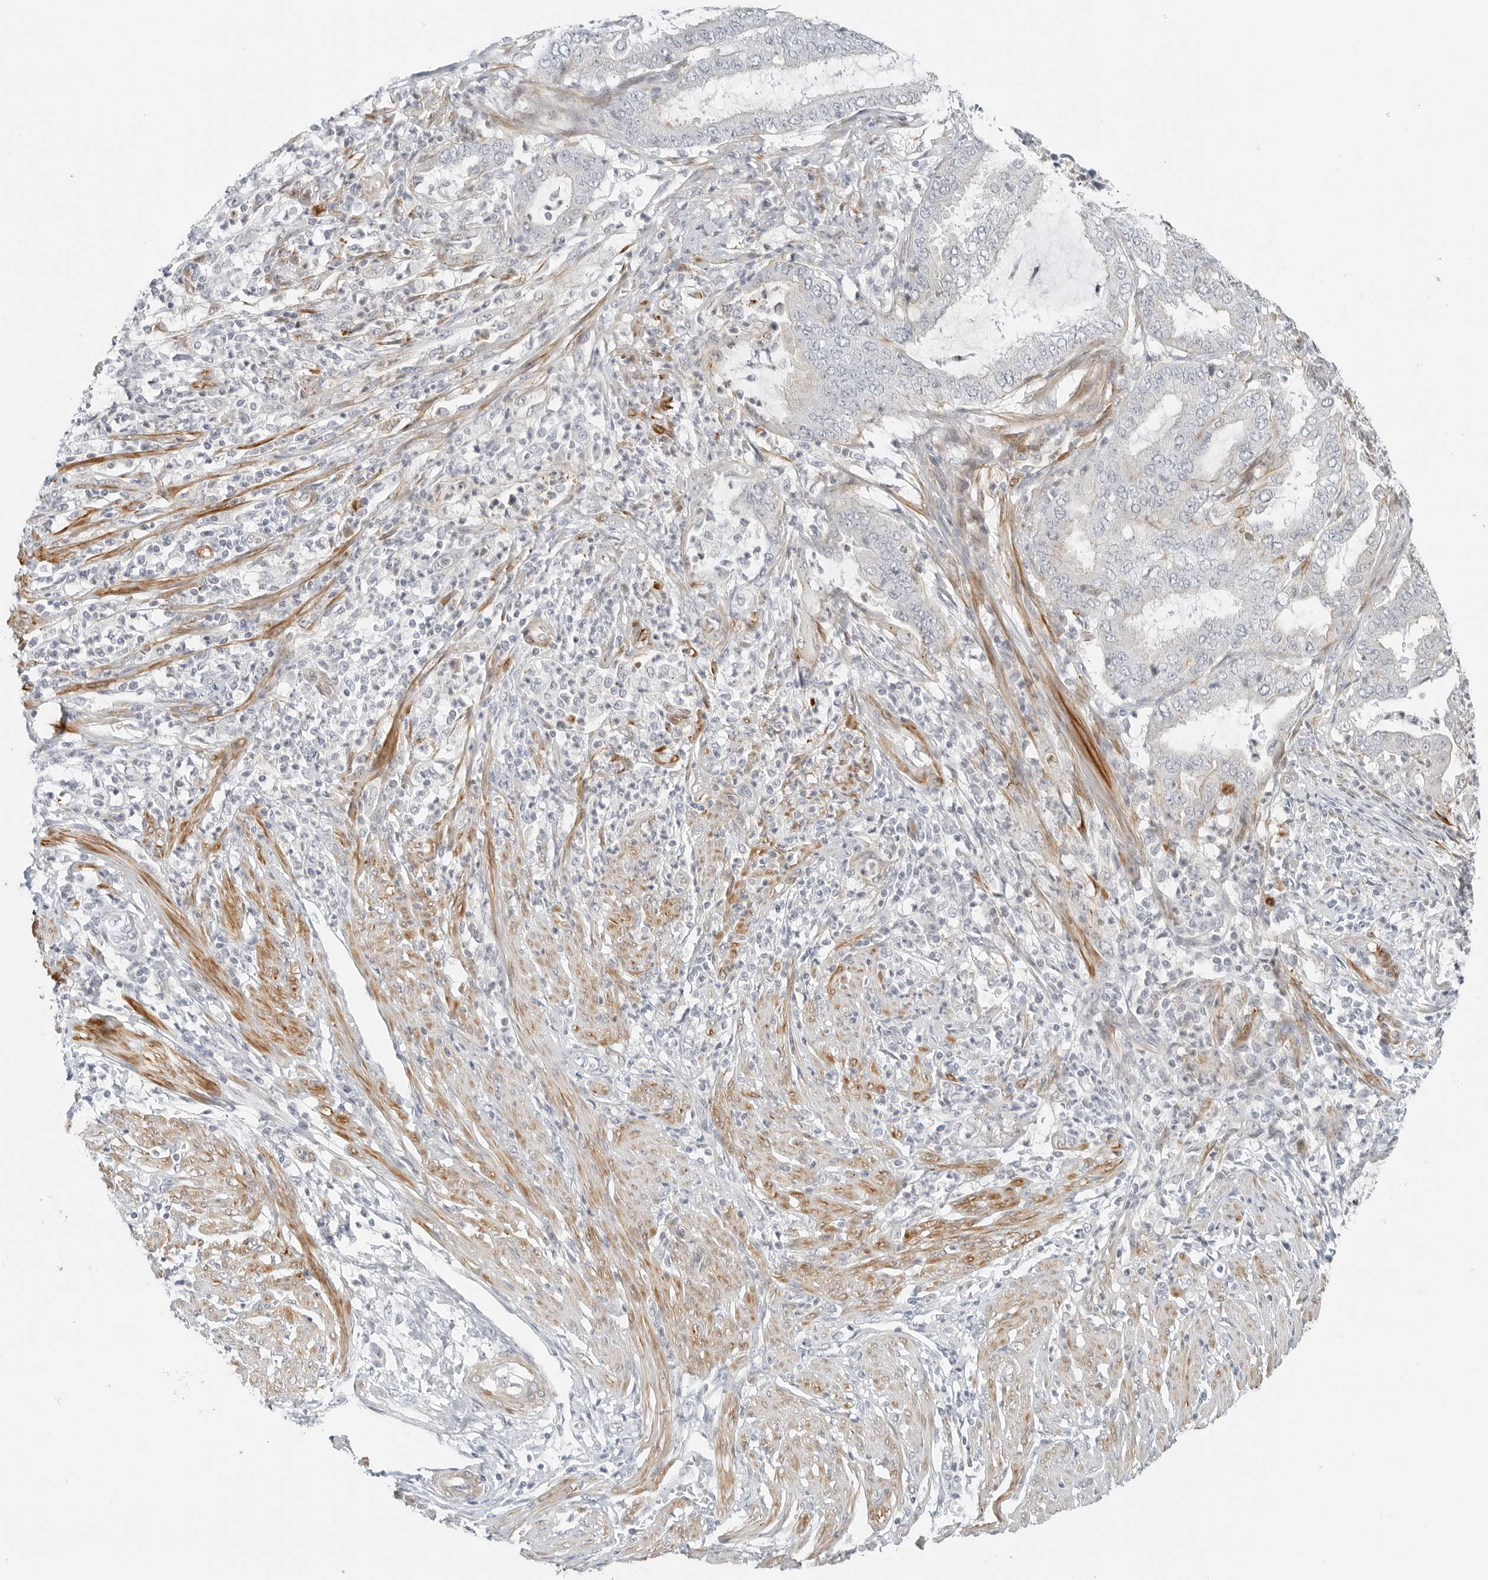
{"staining": {"intensity": "negative", "quantity": "none", "location": "none"}, "tissue": "endometrial cancer", "cell_type": "Tumor cells", "image_type": "cancer", "snomed": [{"axis": "morphology", "description": "Adenocarcinoma, NOS"}, {"axis": "topography", "description": "Endometrium"}], "caption": "IHC of endometrial adenocarcinoma displays no expression in tumor cells.", "gene": "IQCC", "patient": {"sex": "female", "age": 51}}